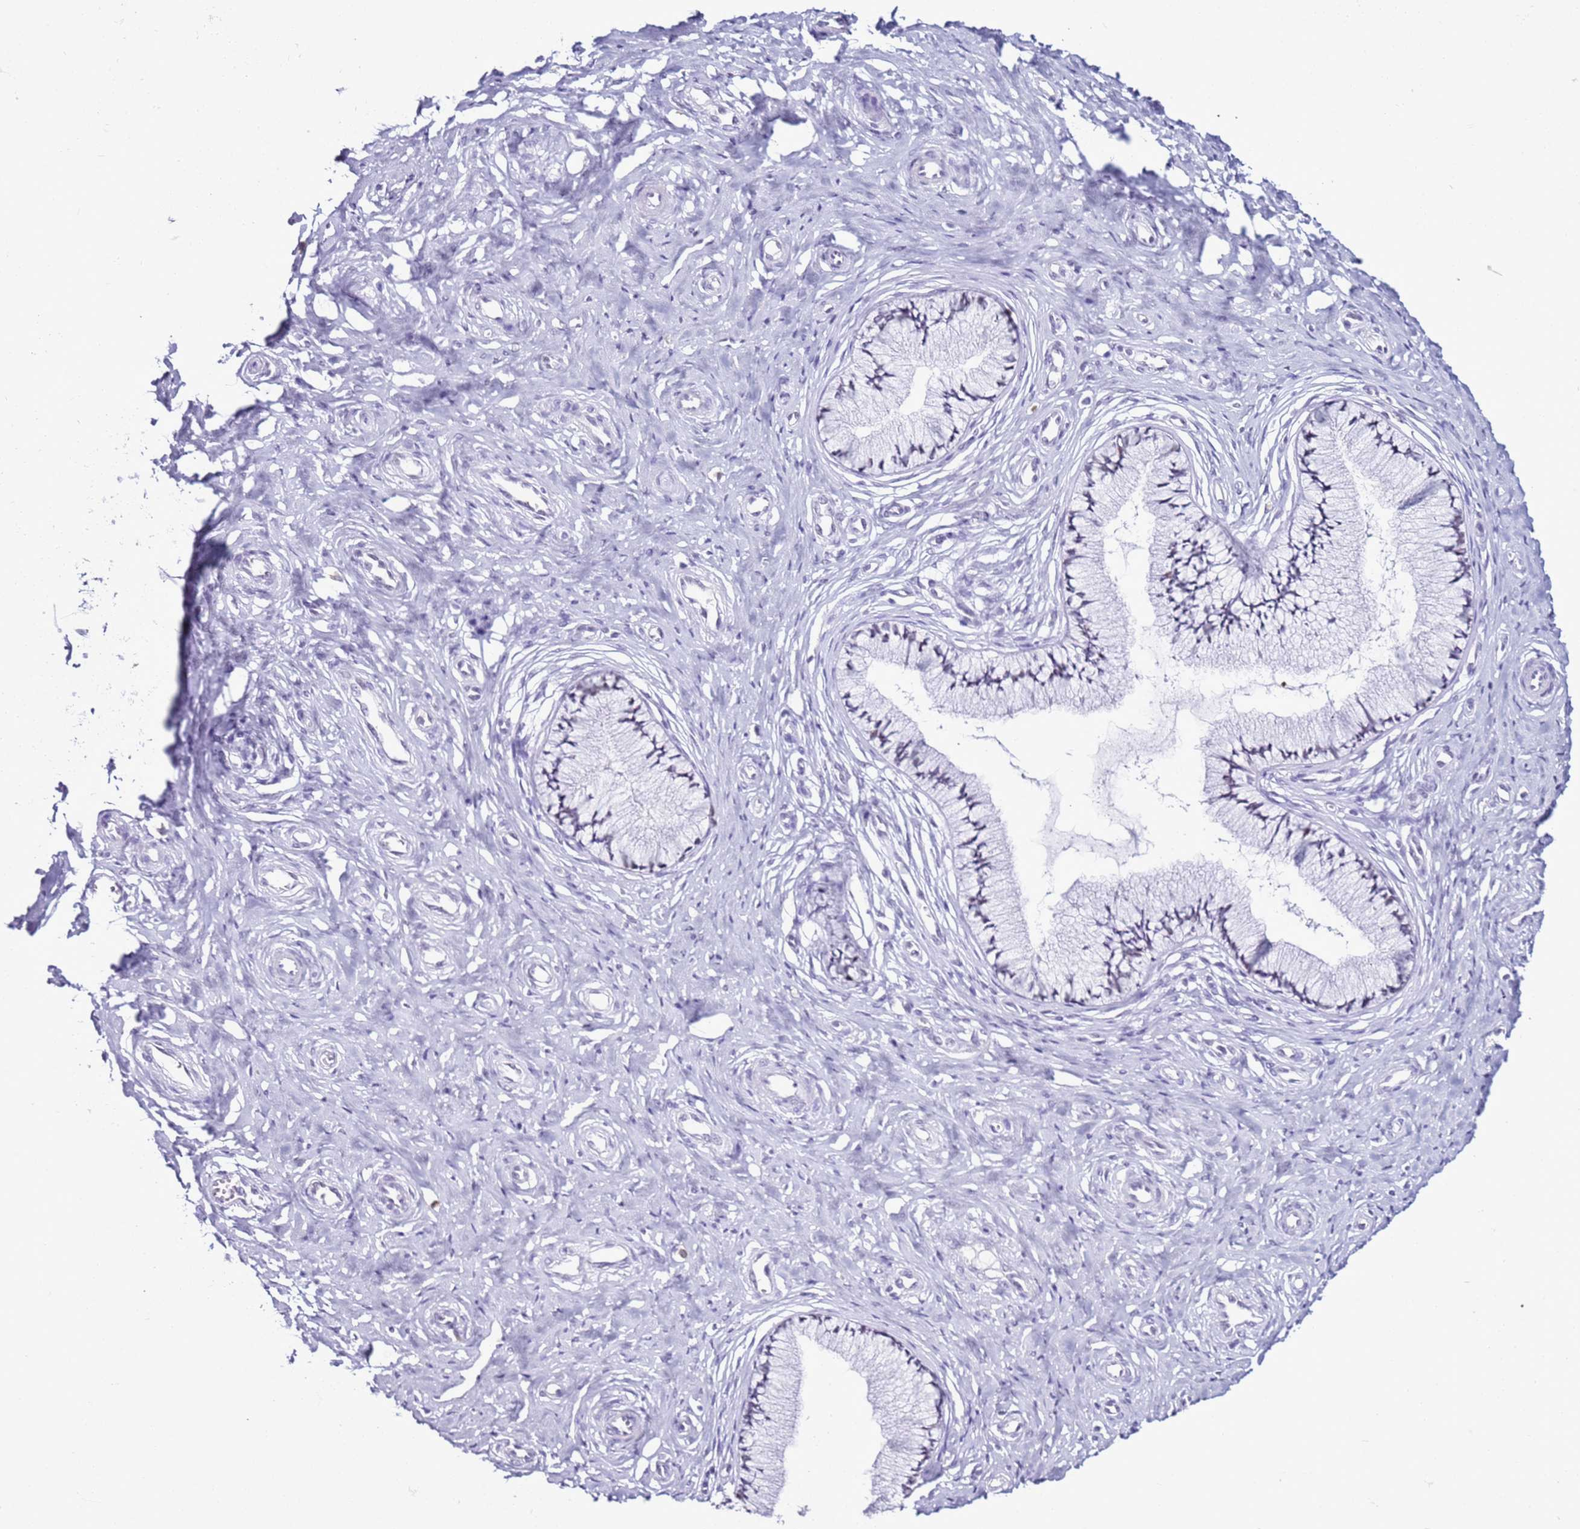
{"staining": {"intensity": "negative", "quantity": "none", "location": "none"}, "tissue": "cervix", "cell_type": "Glandular cells", "image_type": "normal", "snomed": [{"axis": "morphology", "description": "Normal tissue, NOS"}, {"axis": "topography", "description": "Cervix"}], "caption": "Glandular cells show no significant protein expression in unremarkable cervix. The staining is performed using DAB (3,3'-diaminobenzidine) brown chromogen with nuclei counter-stained in using hematoxylin.", "gene": "DHX15", "patient": {"sex": "female", "age": 36}}